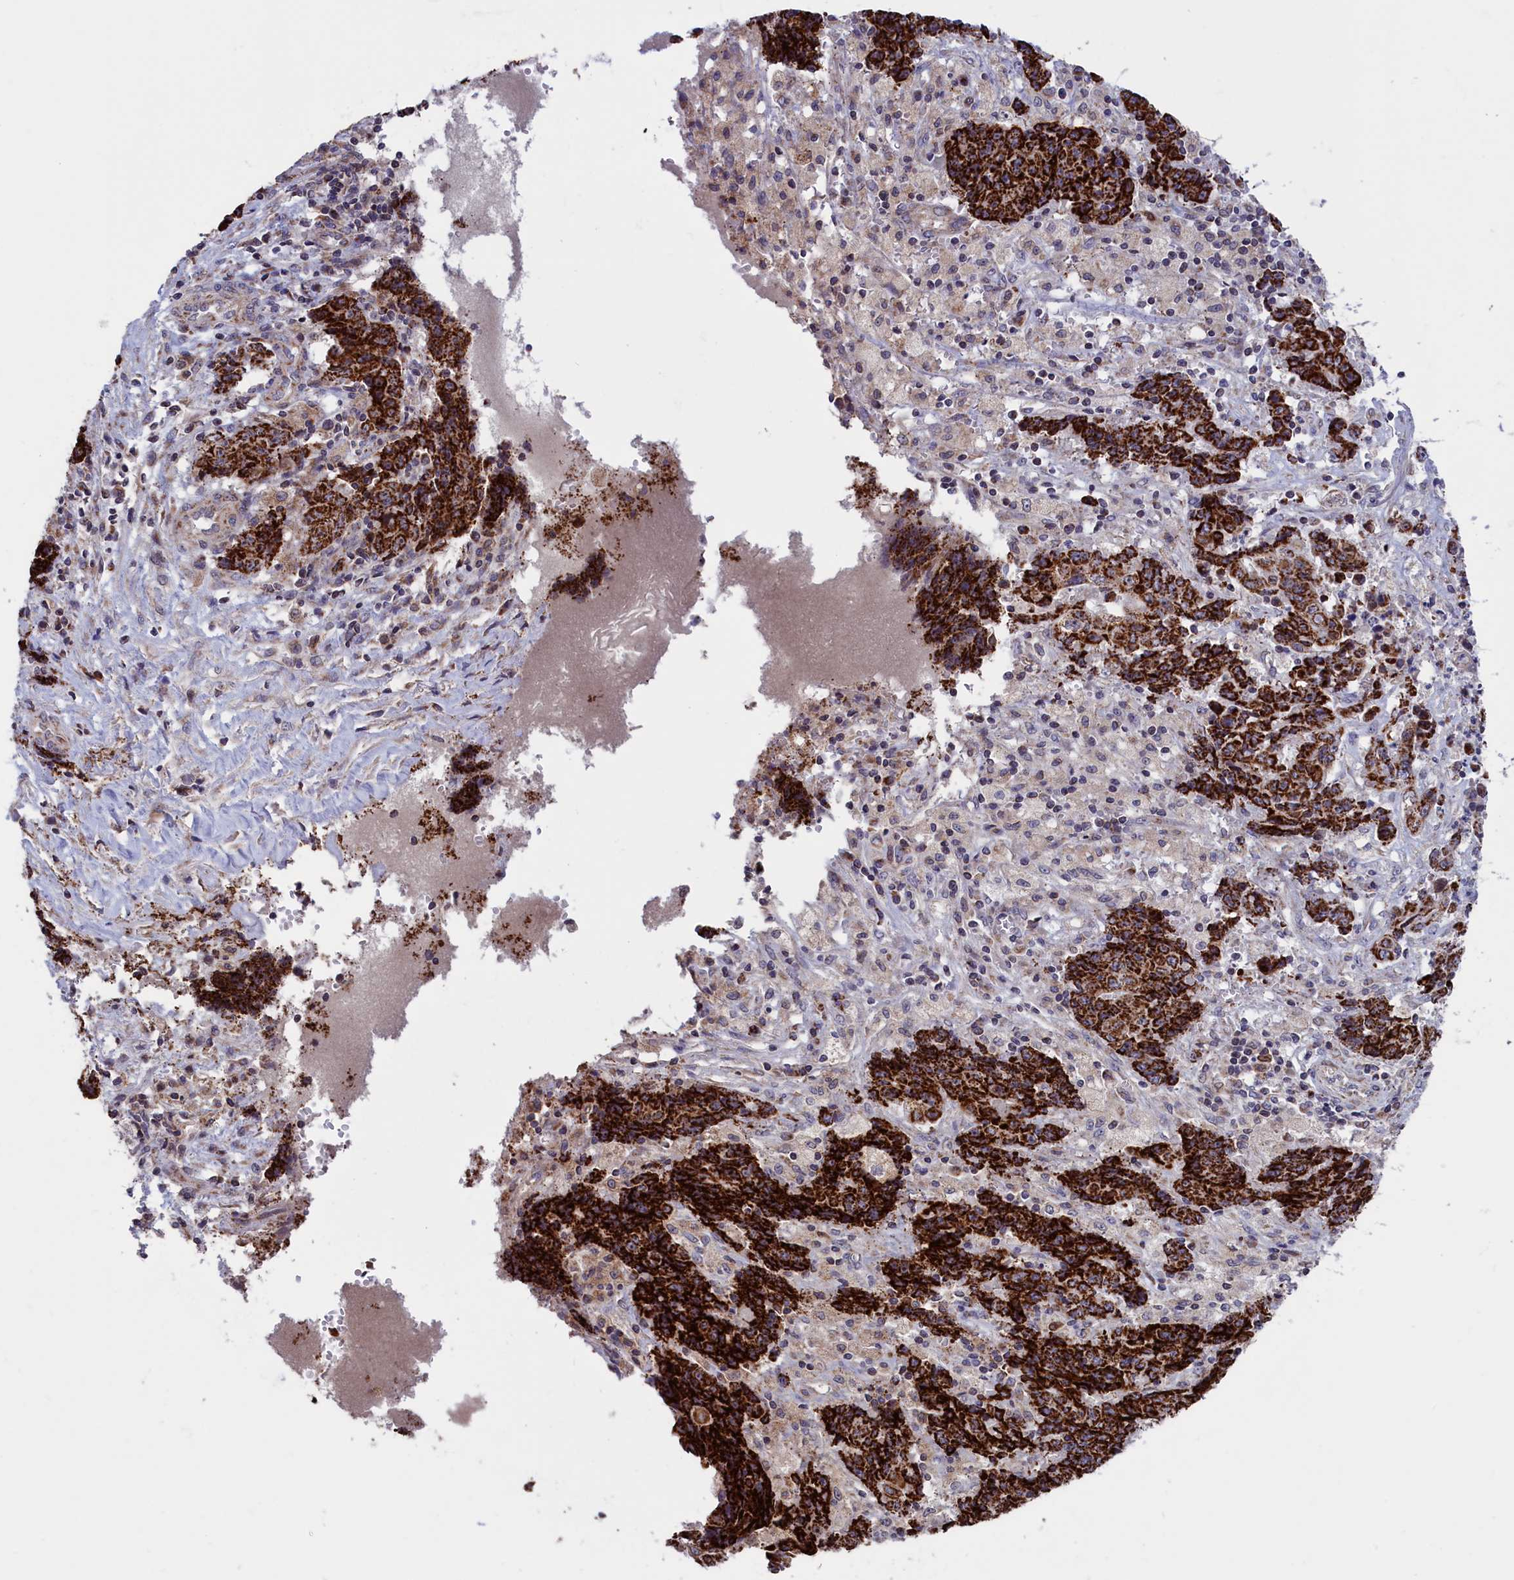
{"staining": {"intensity": "strong", "quantity": ">75%", "location": "cytoplasmic/membranous"}, "tissue": "ovarian cancer", "cell_type": "Tumor cells", "image_type": "cancer", "snomed": [{"axis": "morphology", "description": "Carcinoma, endometroid"}, {"axis": "topography", "description": "Ovary"}], "caption": "Immunohistochemical staining of human endometroid carcinoma (ovarian) displays high levels of strong cytoplasmic/membranous expression in about >75% of tumor cells. The staining is performed using DAB brown chromogen to label protein expression. The nuclei are counter-stained blue using hematoxylin.", "gene": "TIMM44", "patient": {"sex": "female", "age": 42}}